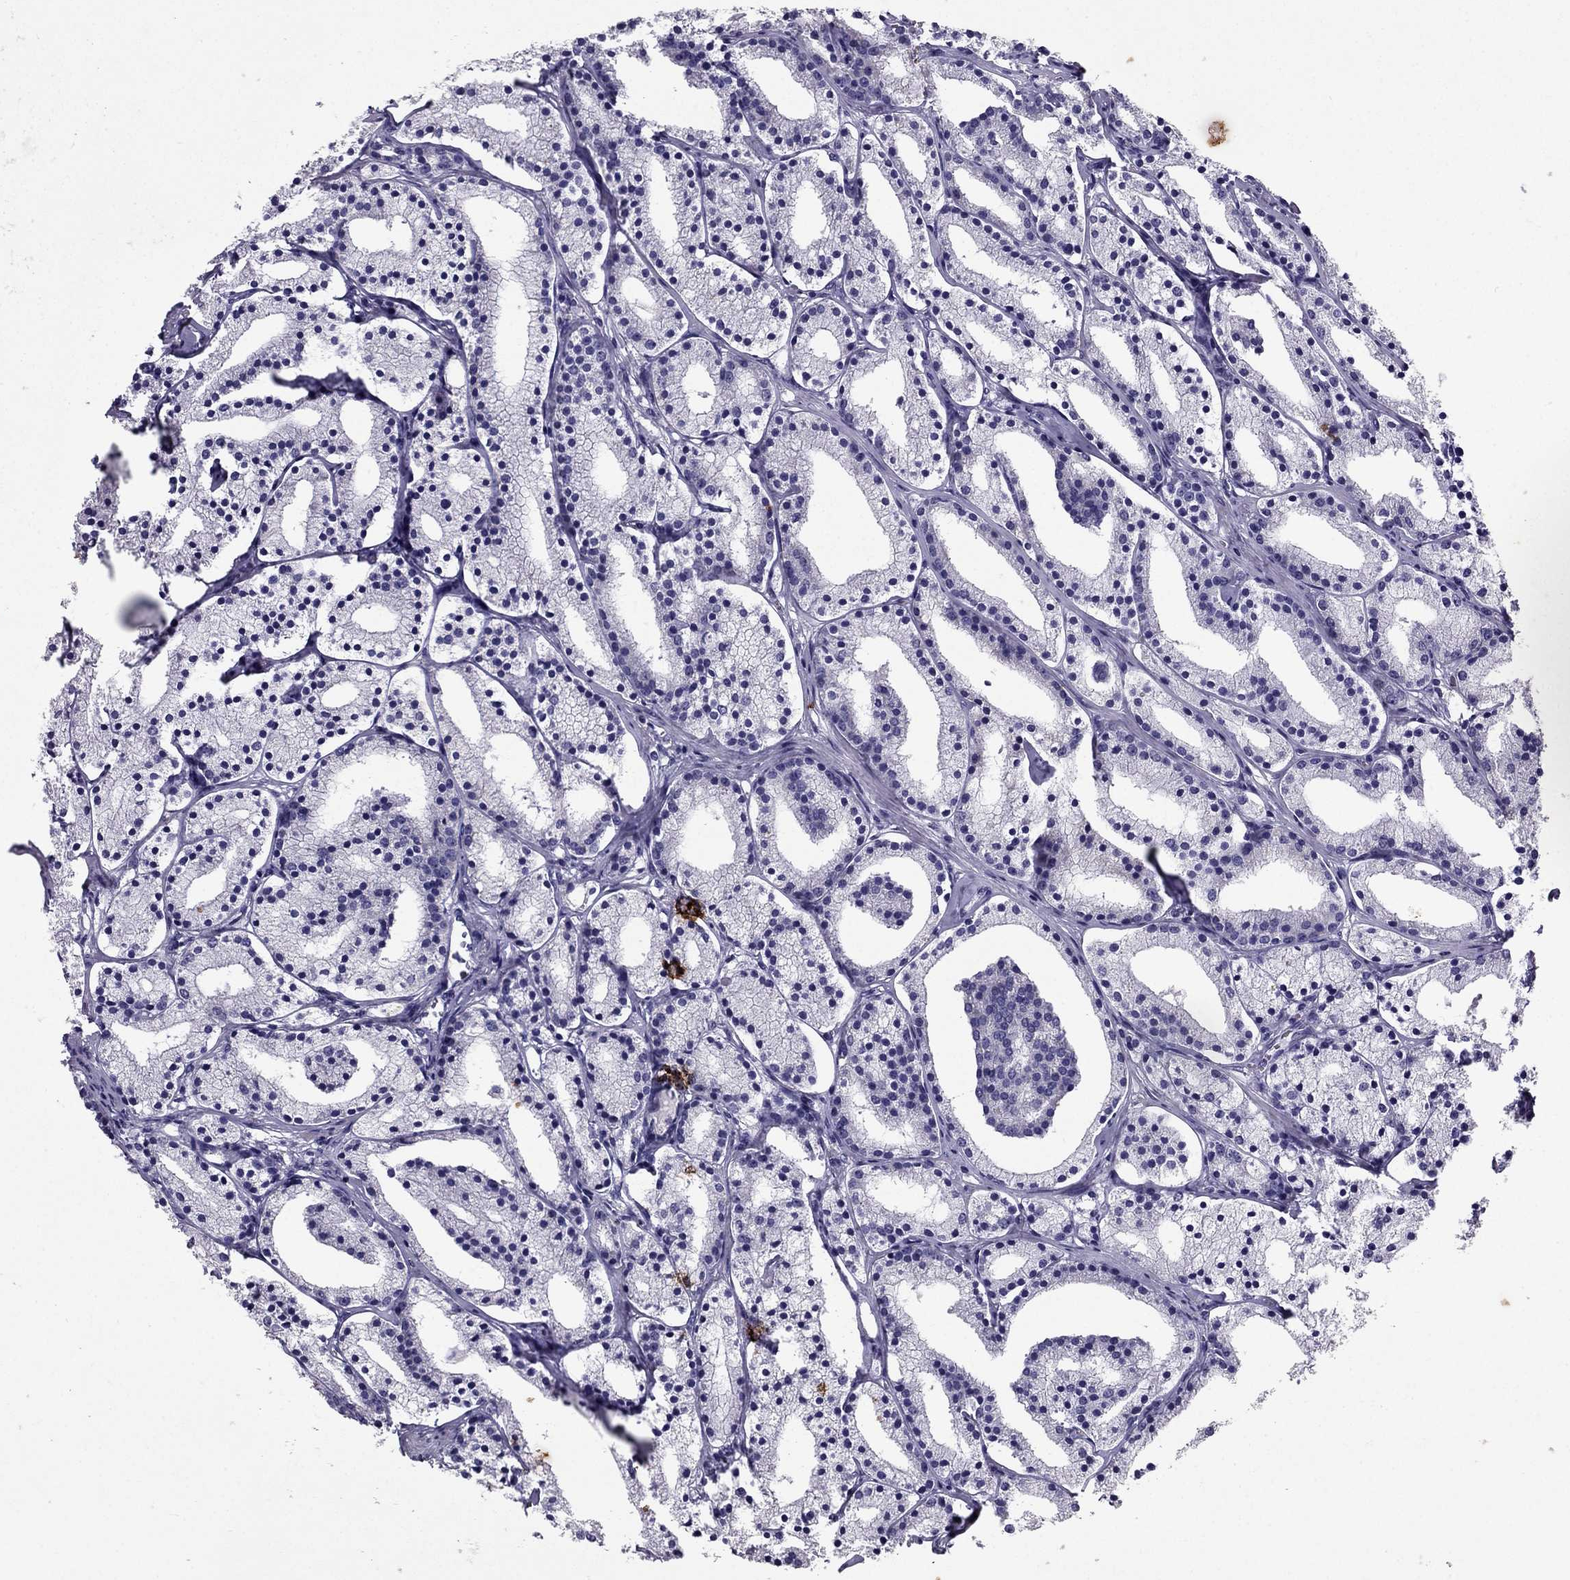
{"staining": {"intensity": "negative", "quantity": "none", "location": "none"}, "tissue": "prostate cancer", "cell_type": "Tumor cells", "image_type": "cancer", "snomed": [{"axis": "morphology", "description": "Adenocarcinoma, NOS"}, {"axis": "topography", "description": "Prostate"}], "caption": "Immunohistochemistry (IHC) of human prostate cancer demonstrates no staining in tumor cells. (Brightfield microscopy of DAB immunohistochemistry (IHC) at high magnification).", "gene": "SYT5", "patient": {"sex": "male", "age": 69}}